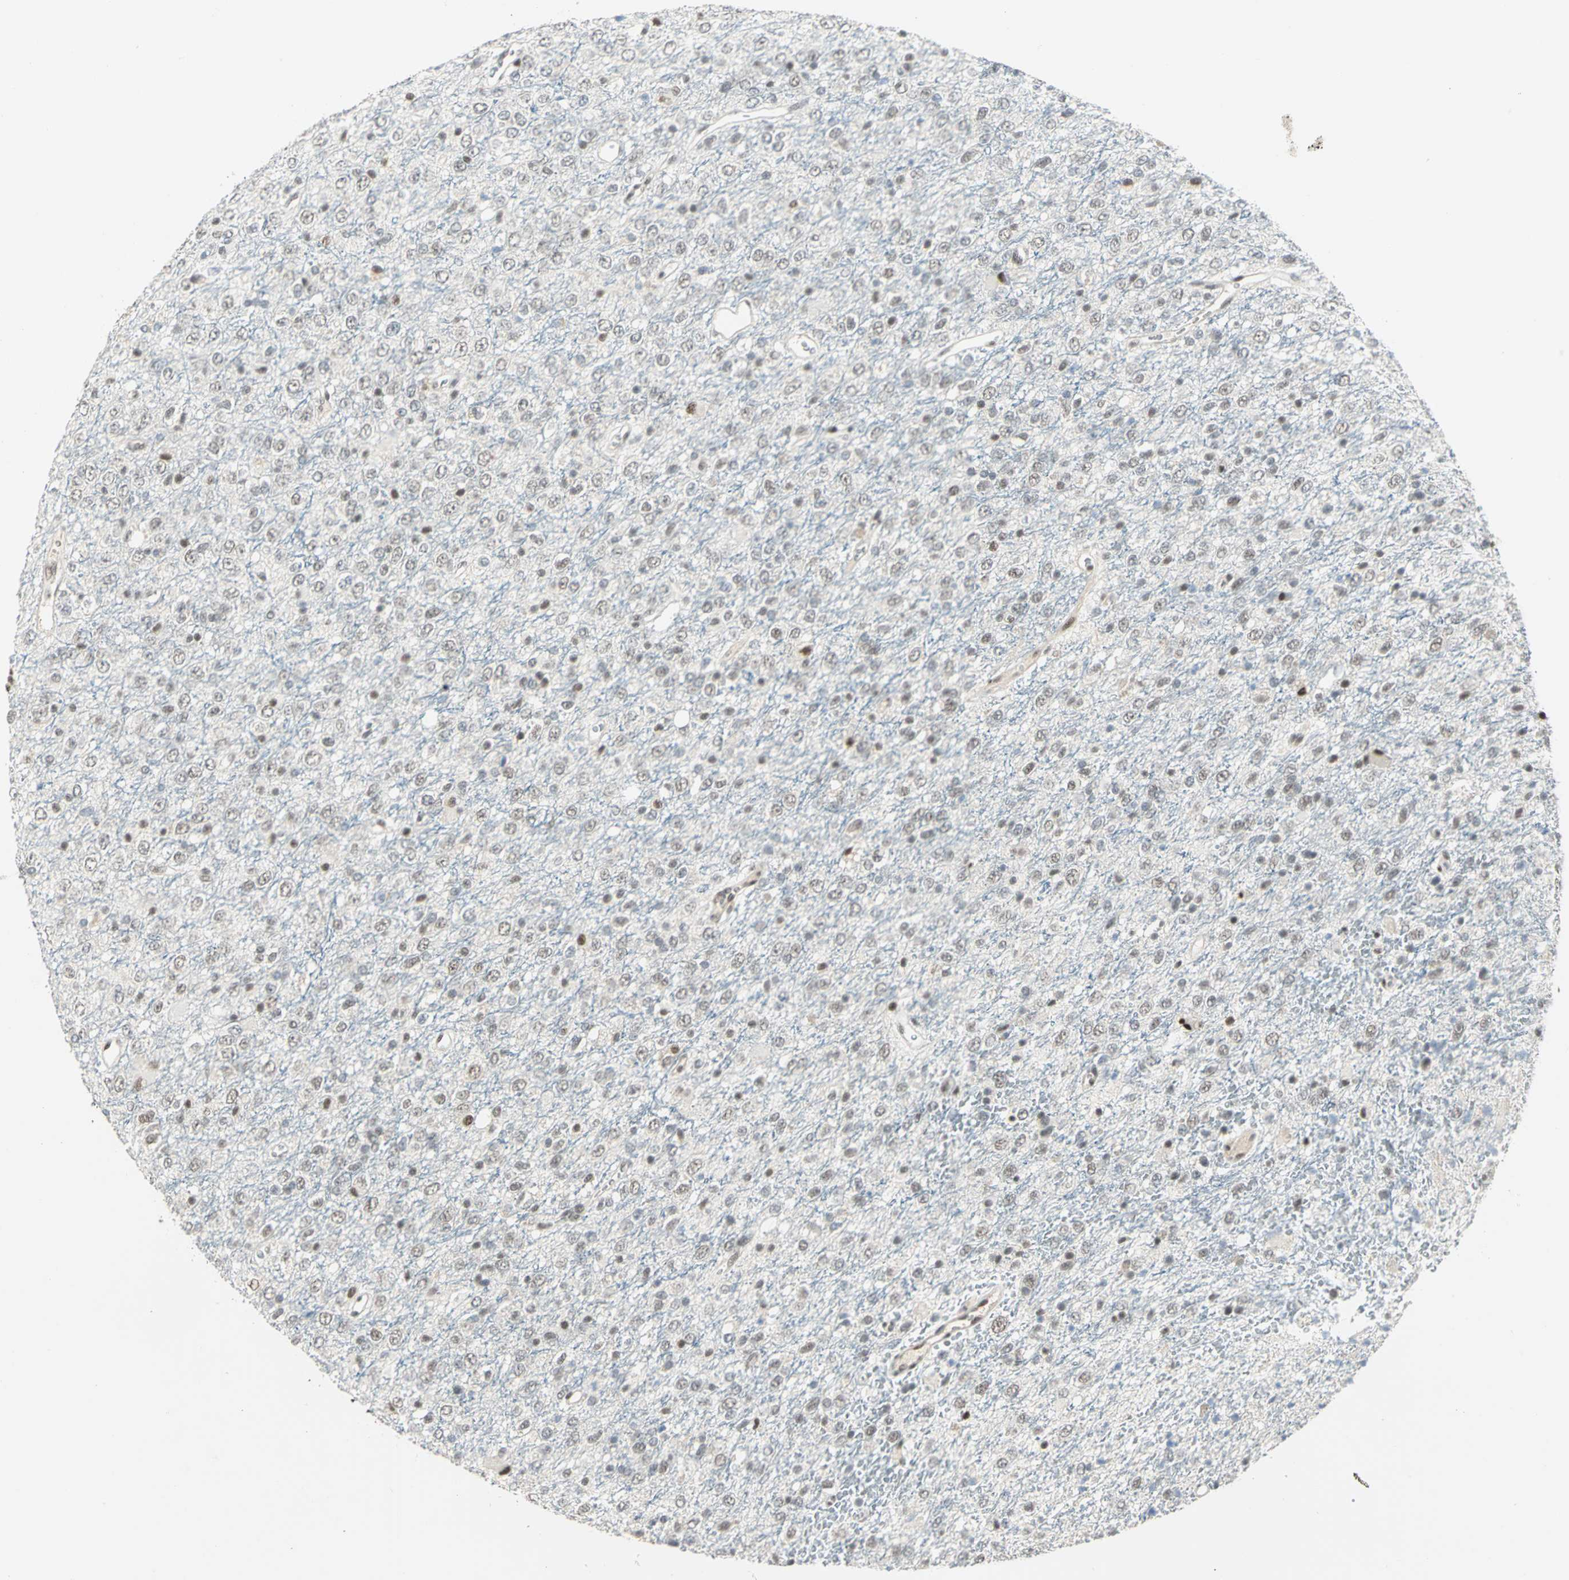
{"staining": {"intensity": "moderate", "quantity": "25%-75%", "location": "nuclear"}, "tissue": "glioma", "cell_type": "Tumor cells", "image_type": "cancer", "snomed": [{"axis": "morphology", "description": "Glioma, malignant, High grade"}, {"axis": "topography", "description": "pancreas cauda"}], "caption": "This photomicrograph shows IHC staining of human malignant glioma (high-grade), with medium moderate nuclear expression in about 25%-75% of tumor cells.", "gene": "CCNT1", "patient": {"sex": "male", "age": 60}}